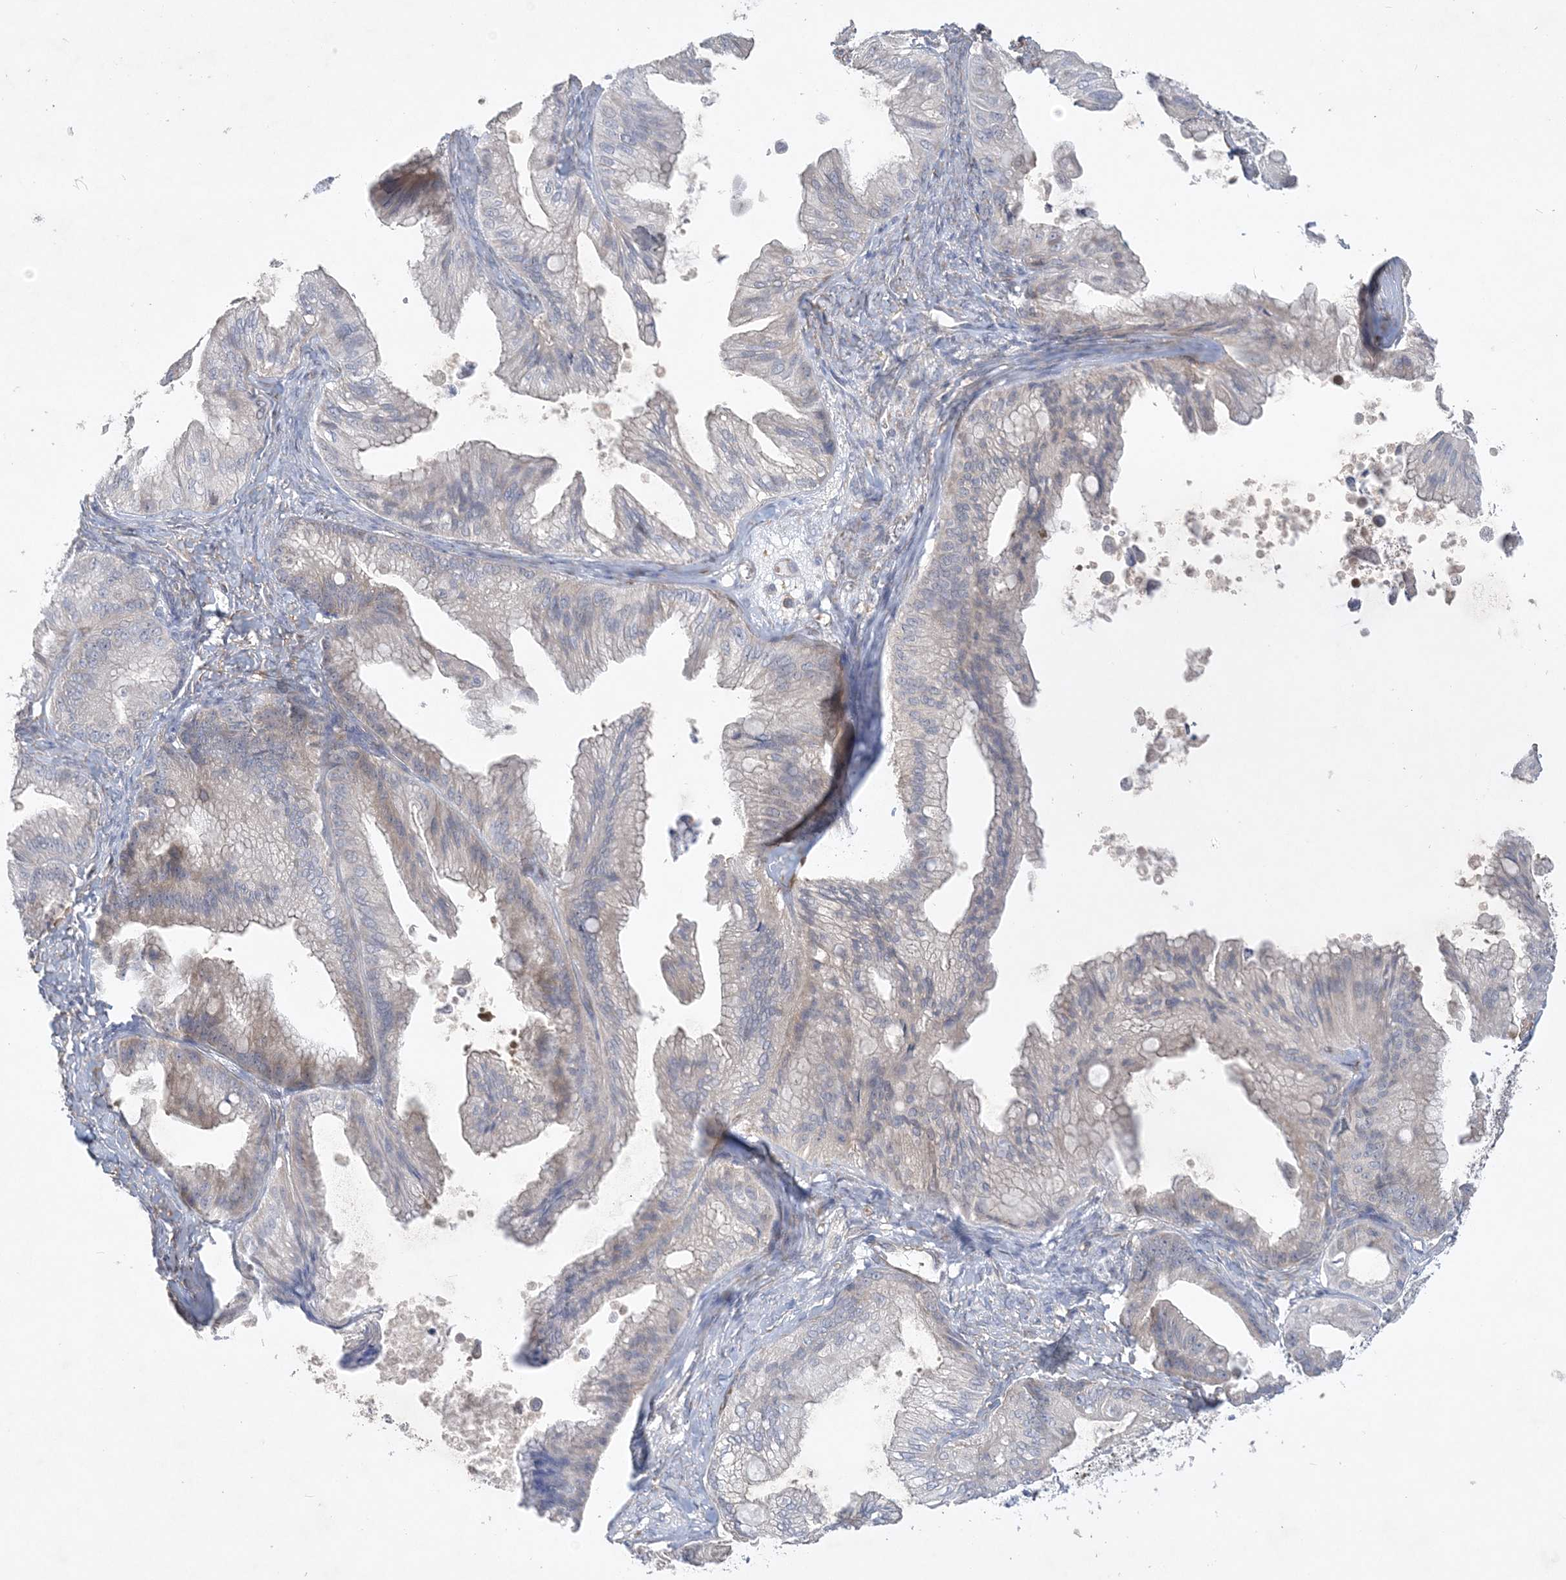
{"staining": {"intensity": "negative", "quantity": "none", "location": "none"}, "tissue": "ovarian cancer", "cell_type": "Tumor cells", "image_type": "cancer", "snomed": [{"axis": "morphology", "description": "Cystadenocarcinoma, mucinous, NOS"}, {"axis": "topography", "description": "Ovary"}], "caption": "A photomicrograph of human mucinous cystadenocarcinoma (ovarian) is negative for staining in tumor cells.", "gene": "MAP4K5", "patient": {"sex": "female", "age": 71}}